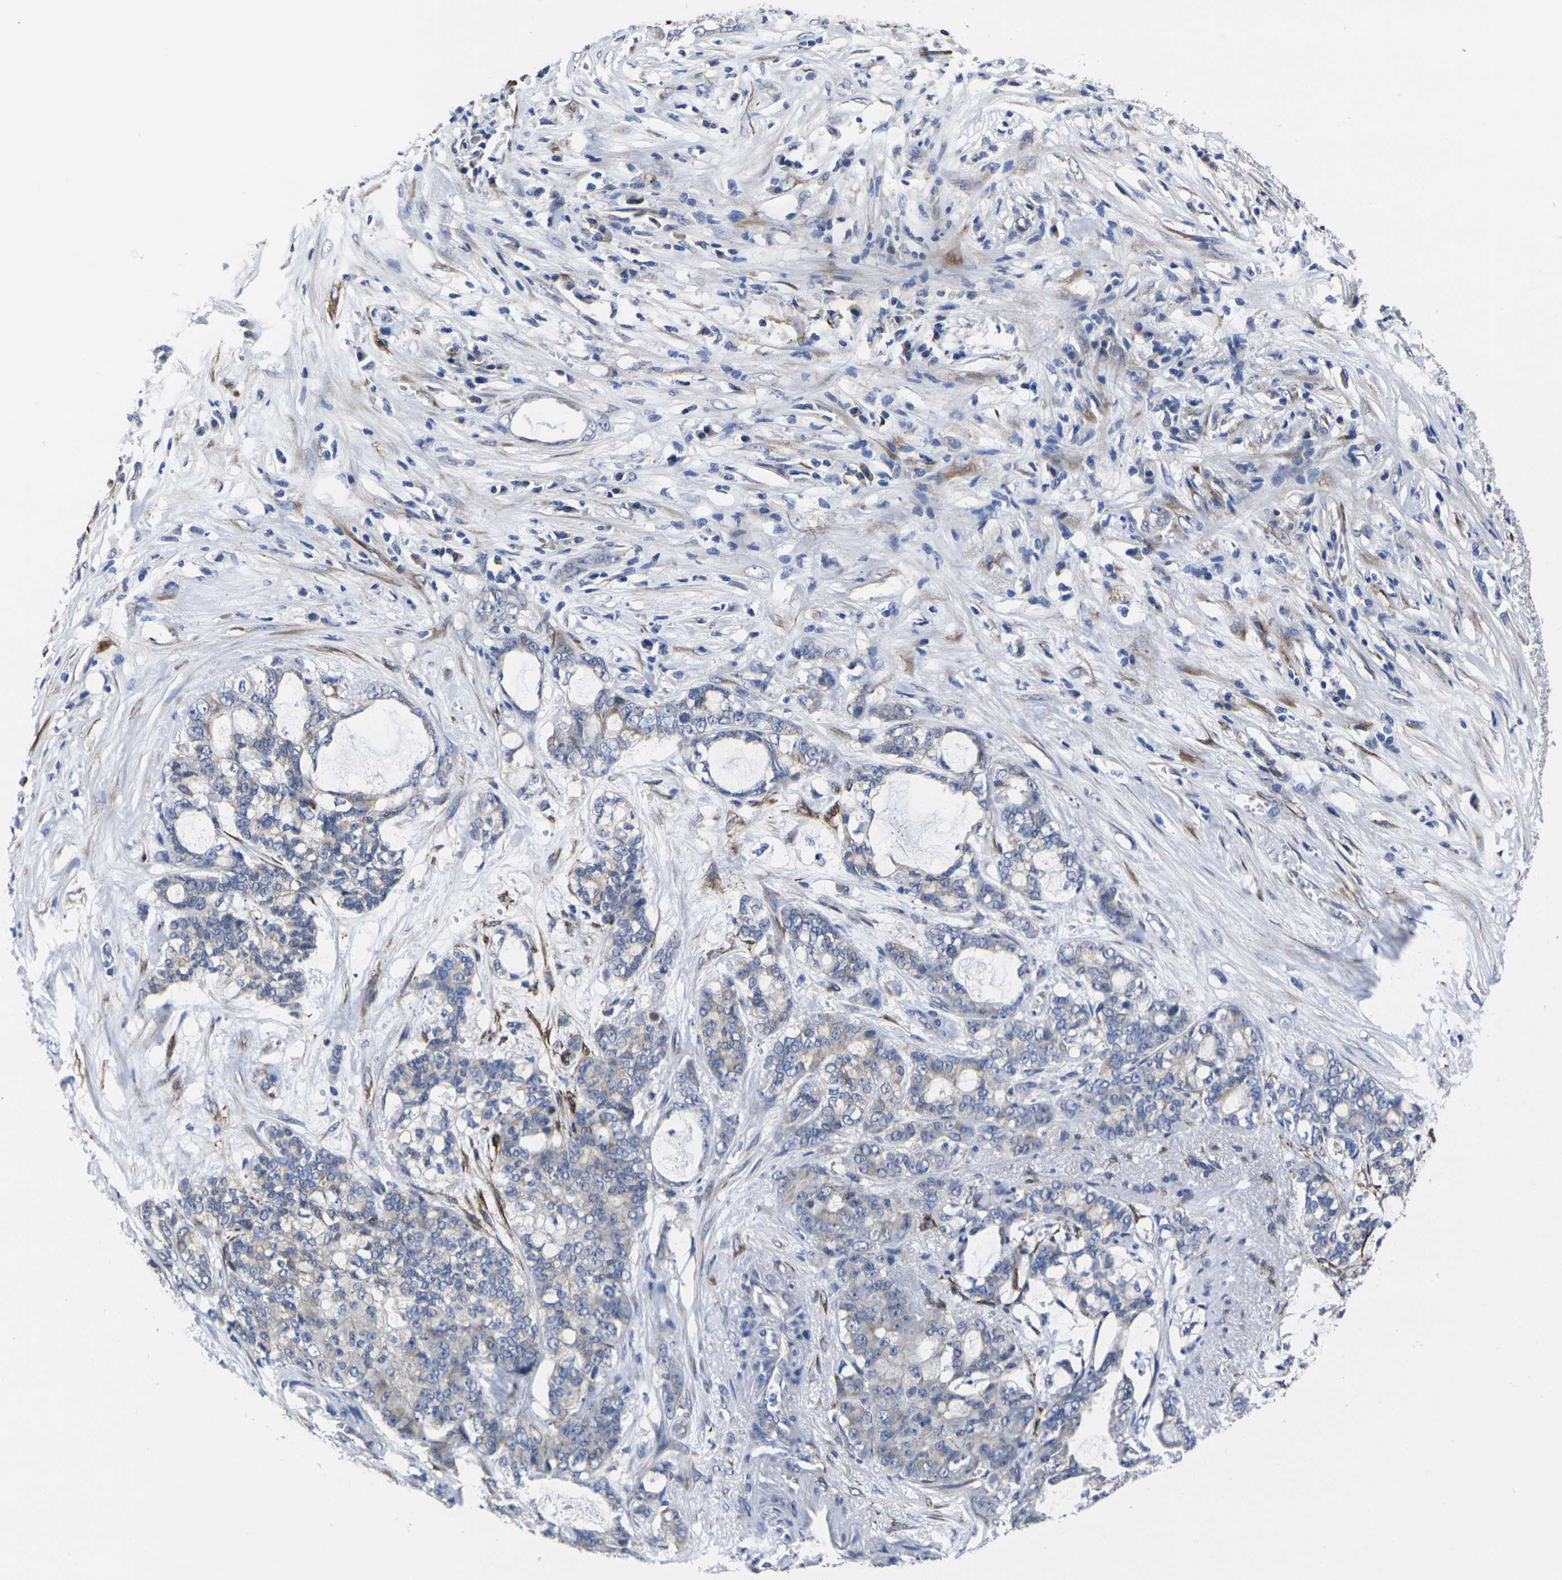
{"staining": {"intensity": "negative", "quantity": "none", "location": "none"}, "tissue": "pancreatic cancer", "cell_type": "Tumor cells", "image_type": "cancer", "snomed": [{"axis": "morphology", "description": "Adenocarcinoma, NOS"}, {"axis": "topography", "description": "Pancreas"}], "caption": "DAB immunohistochemical staining of human pancreatic adenocarcinoma demonstrates no significant expression in tumor cells.", "gene": "CYP2C8", "patient": {"sex": "female", "age": 73}}